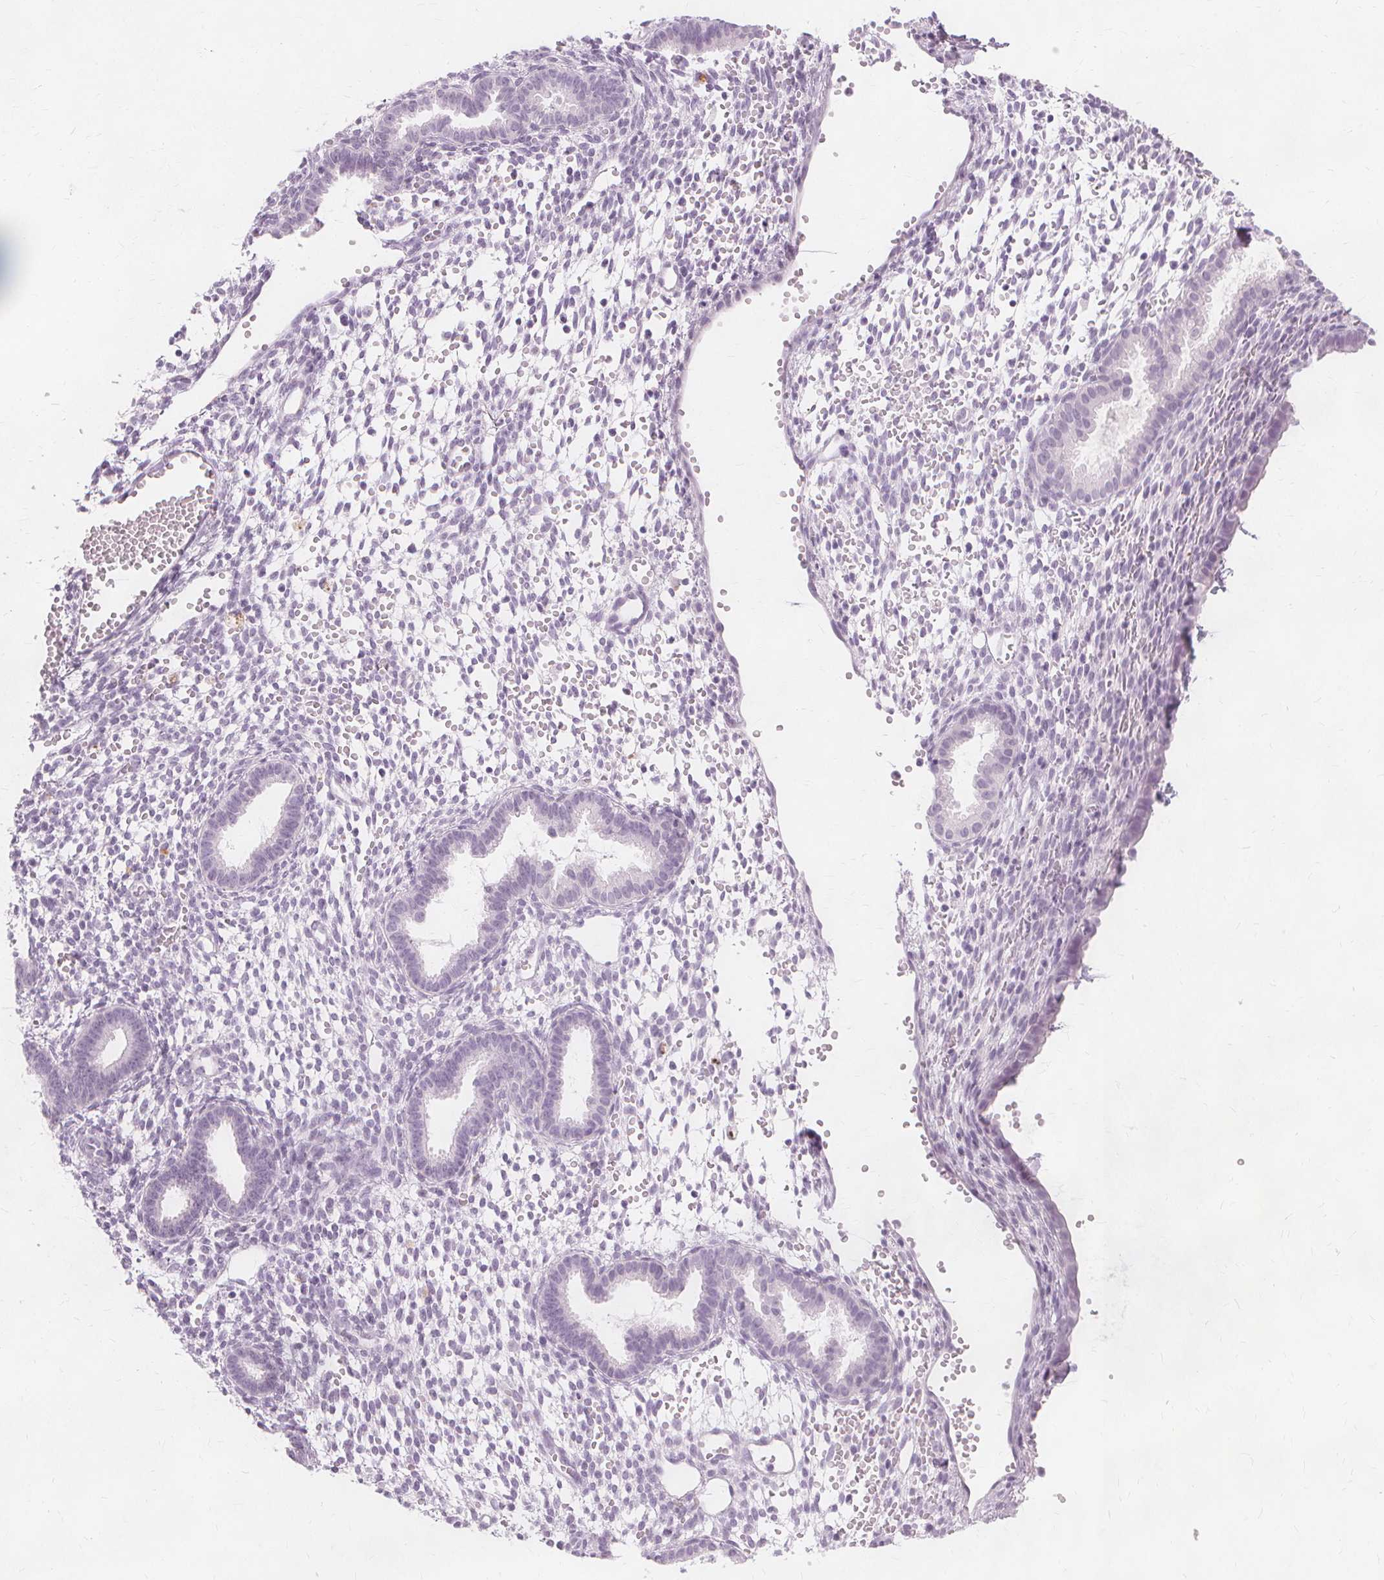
{"staining": {"intensity": "negative", "quantity": "none", "location": "none"}, "tissue": "endometrium", "cell_type": "Cells in endometrial stroma", "image_type": "normal", "snomed": [{"axis": "morphology", "description": "Normal tissue, NOS"}, {"axis": "topography", "description": "Endometrium"}], "caption": "Immunohistochemical staining of unremarkable human endometrium demonstrates no significant expression in cells in endometrial stroma. (DAB (3,3'-diaminobenzidine) IHC with hematoxylin counter stain).", "gene": "TFF1", "patient": {"sex": "female", "age": 36}}